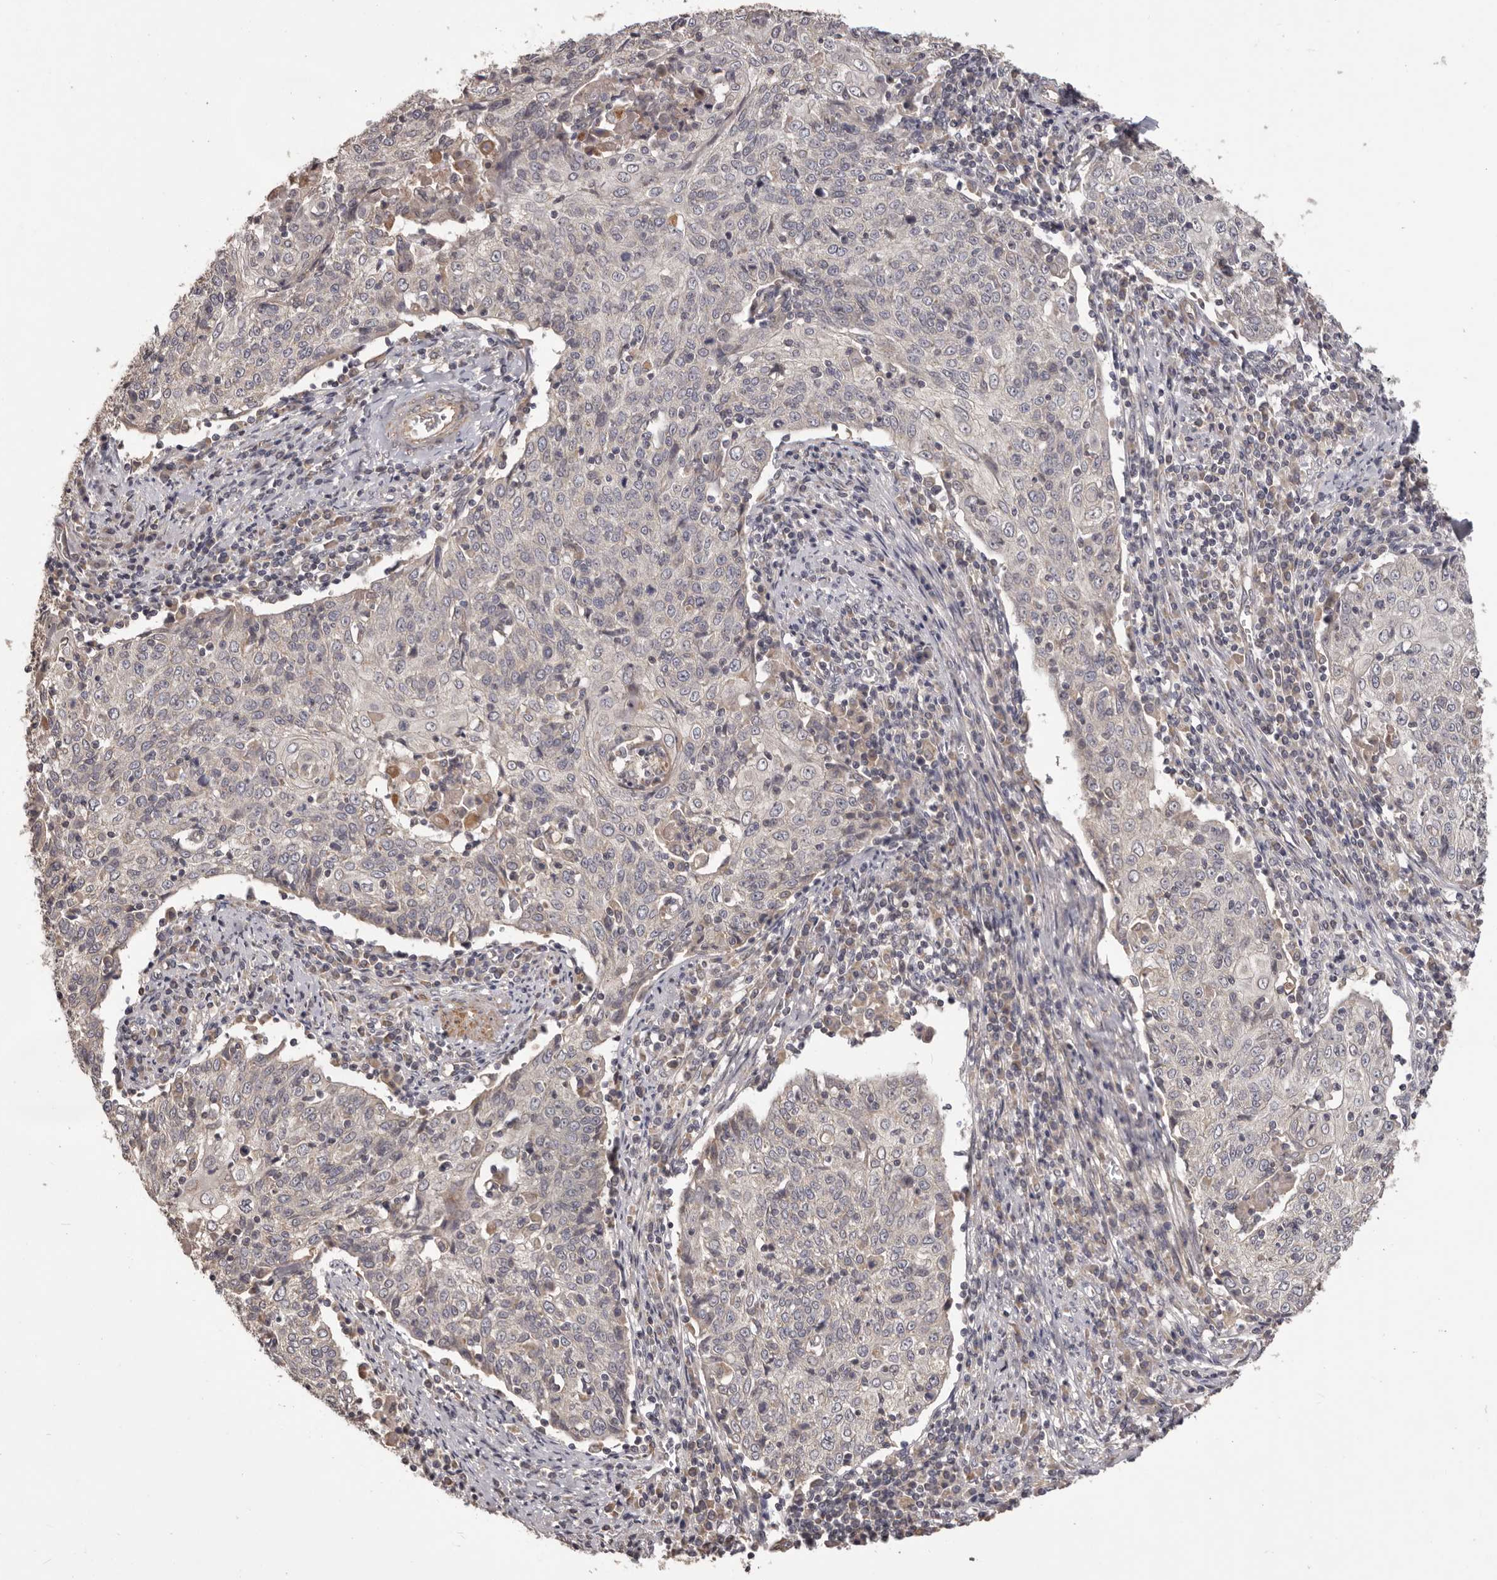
{"staining": {"intensity": "negative", "quantity": "none", "location": "none"}, "tissue": "cervical cancer", "cell_type": "Tumor cells", "image_type": "cancer", "snomed": [{"axis": "morphology", "description": "Squamous cell carcinoma, NOS"}, {"axis": "topography", "description": "Cervix"}], "caption": "Cervical squamous cell carcinoma was stained to show a protein in brown. There is no significant expression in tumor cells. (Immunohistochemistry (ihc), brightfield microscopy, high magnification).", "gene": "HRH1", "patient": {"sex": "female", "age": 48}}